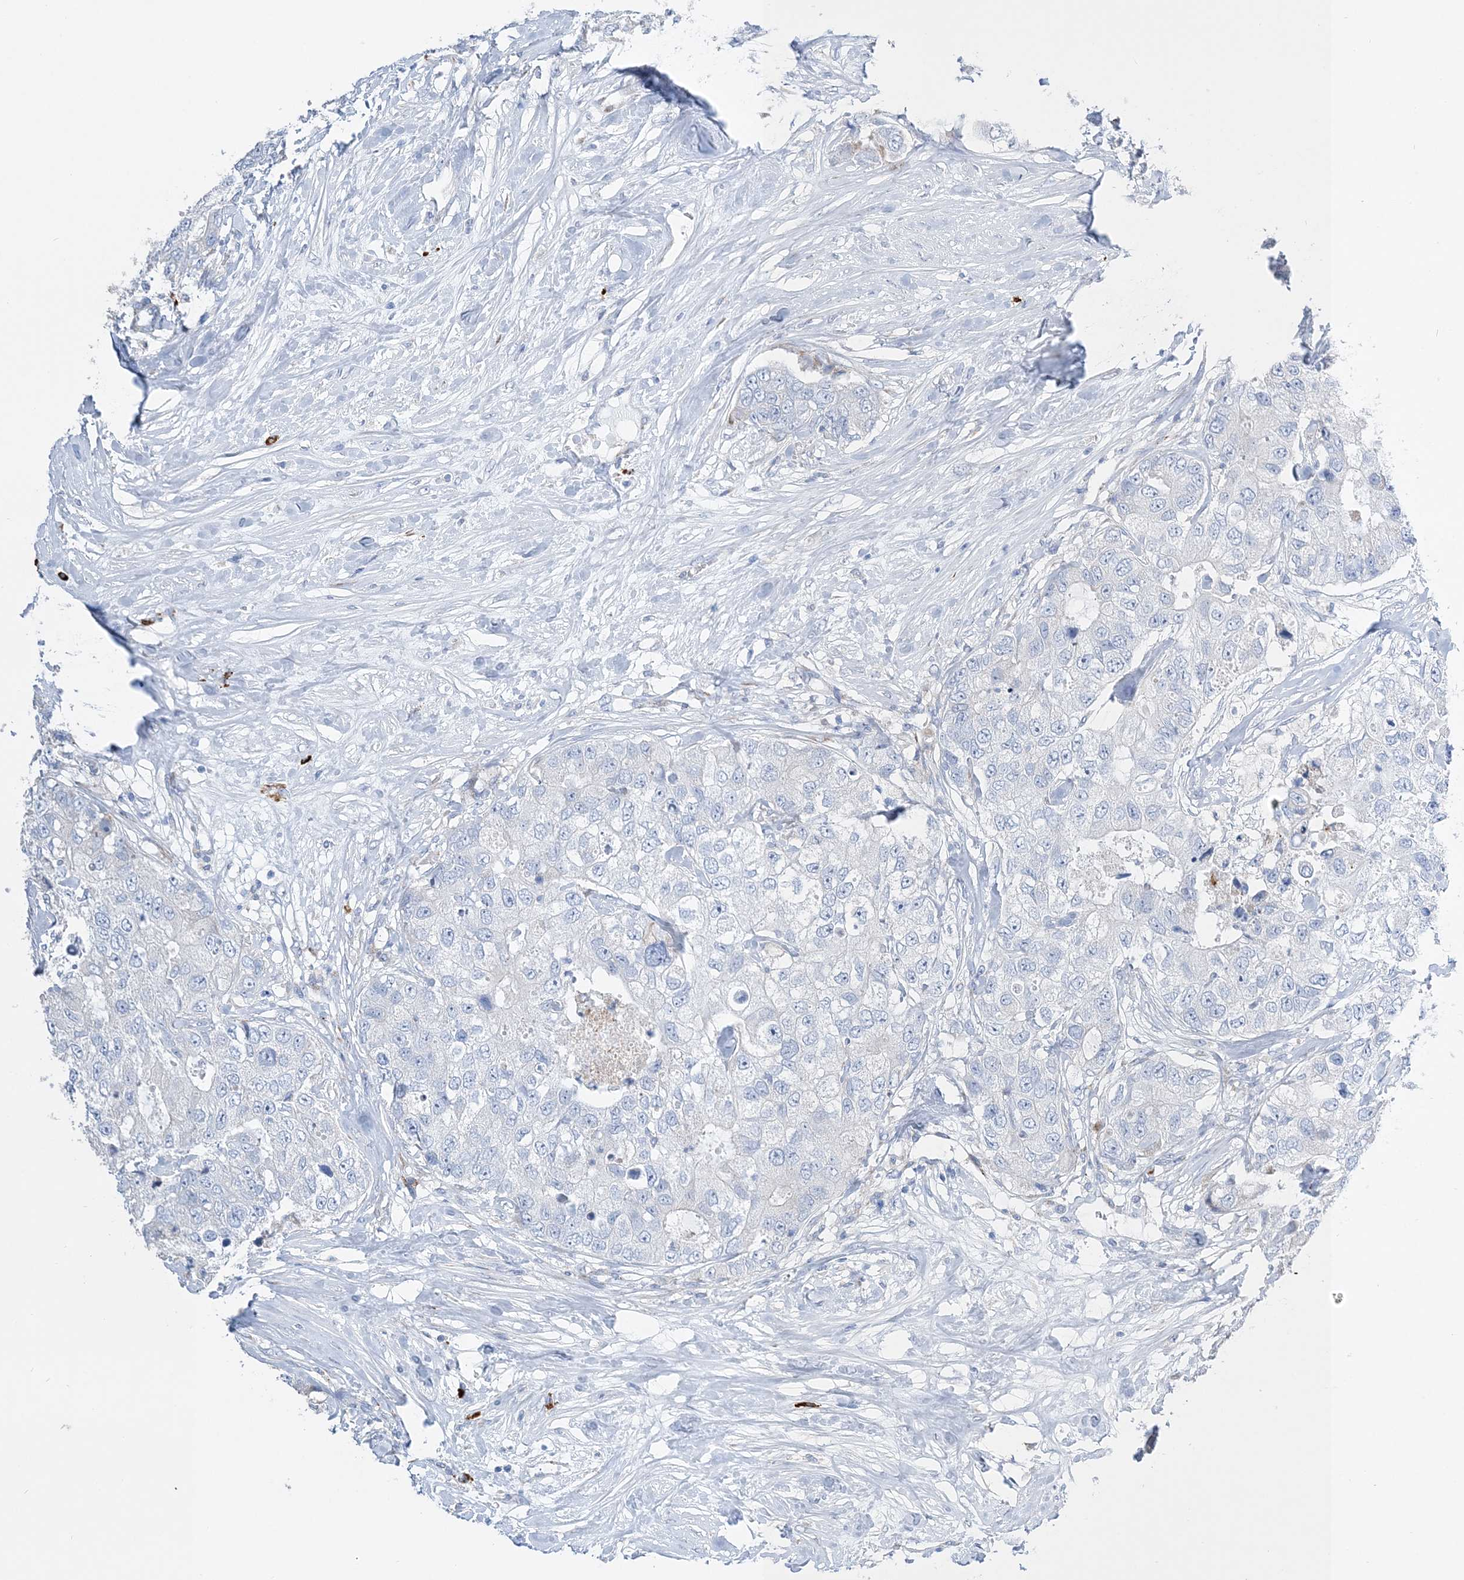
{"staining": {"intensity": "negative", "quantity": "none", "location": "none"}, "tissue": "breast cancer", "cell_type": "Tumor cells", "image_type": "cancer", "snomed": [{"axis": "morphology", "description": "Duct carcinoma"}, {"axis": "topography", "description": "Breast"}], "caption": "Photomicrograph shows no significant protein positivity in tumor cells of breast cancer. The staining was performed using DAB (3,3'-diaminobenzidine) to visualize the protein expression in brown, while the nuclei were stained in blue with hematoxylin (Magnification: 20x).", "gene": "TSPYL6", "patient": {"sex": "female", "age": 62}}